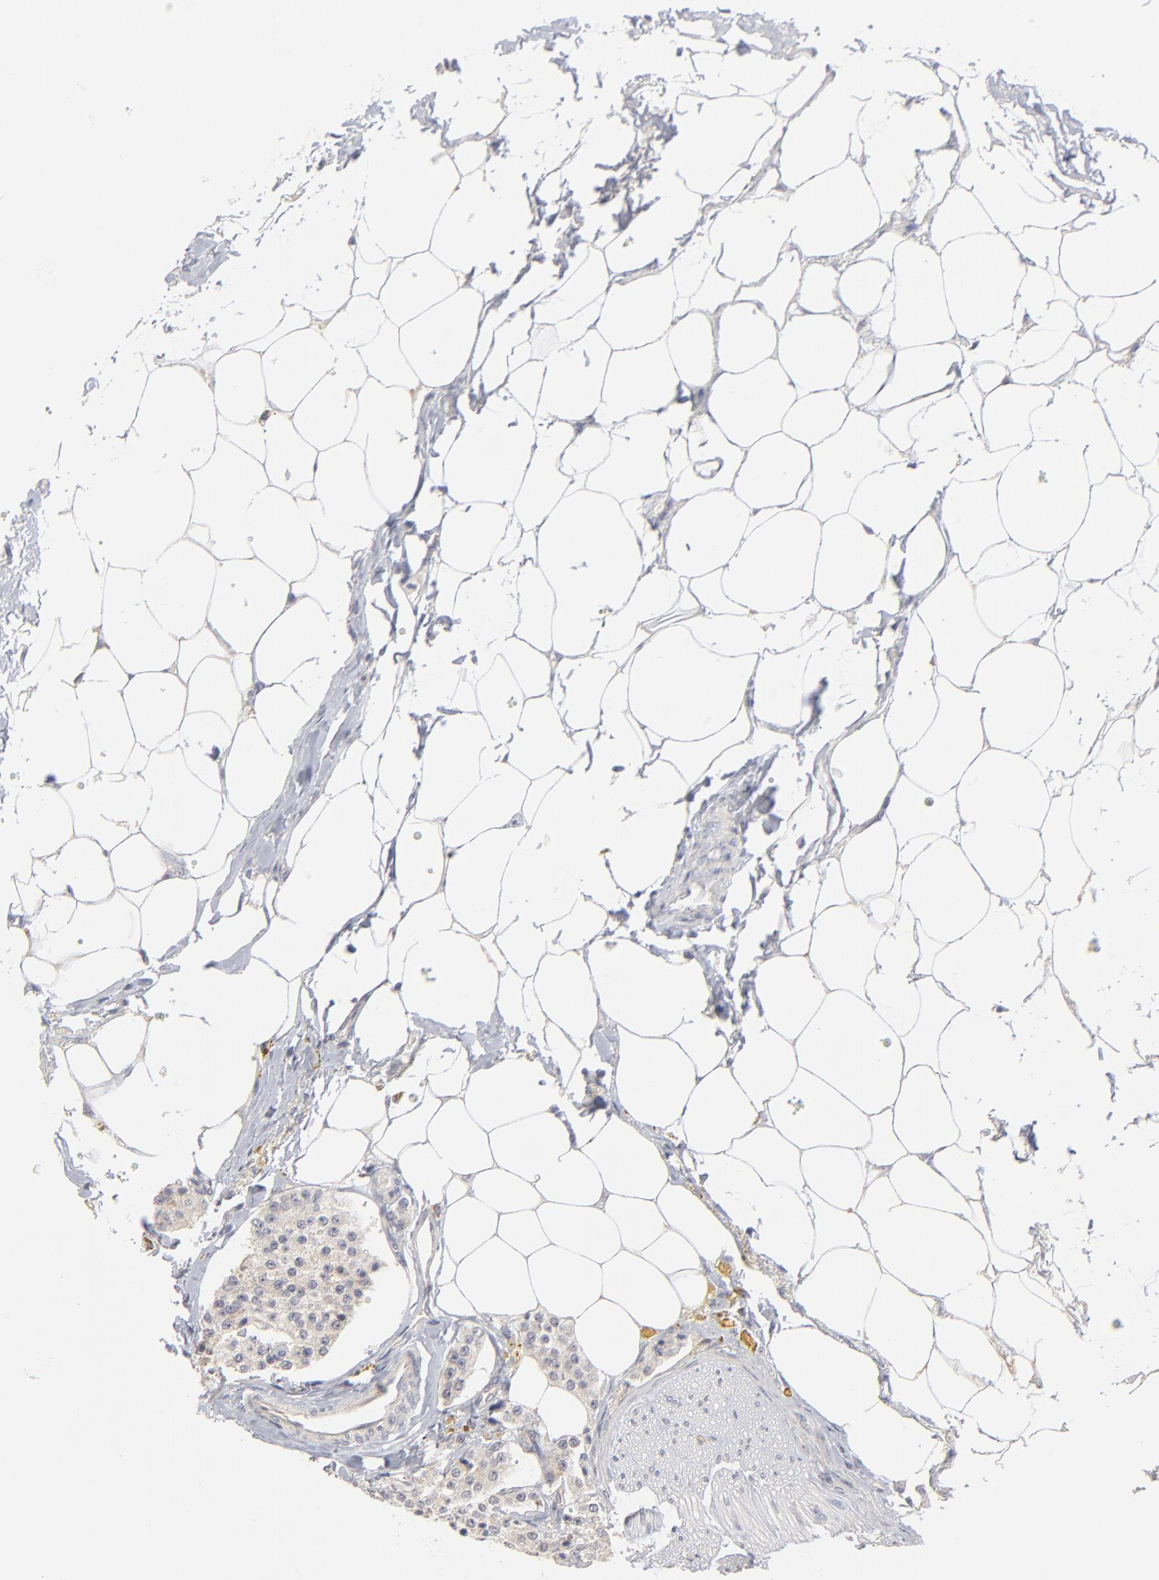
{"staining": {"intensity": "weak", "quantity": "<25%", "location": "cytoplasmic/membranous"}, "tissue": "carcinoid", "cell_type": "Tumor cells", "image_type": "cancer", "snomed": [{"axis": "morphology", "description": "Carcinoid, malignant, NOS"}, {"axis": "topography", "description": "Colon"}], "caption": "High magnification brightfield microscopy of malignant carcinoid stained with DAB (brown) and counterstained with hematoxylin (blue): tumor cells show no significant positivity.", "gene": "SLC16A1", "patient": {"sex": "female", "age": 61}}